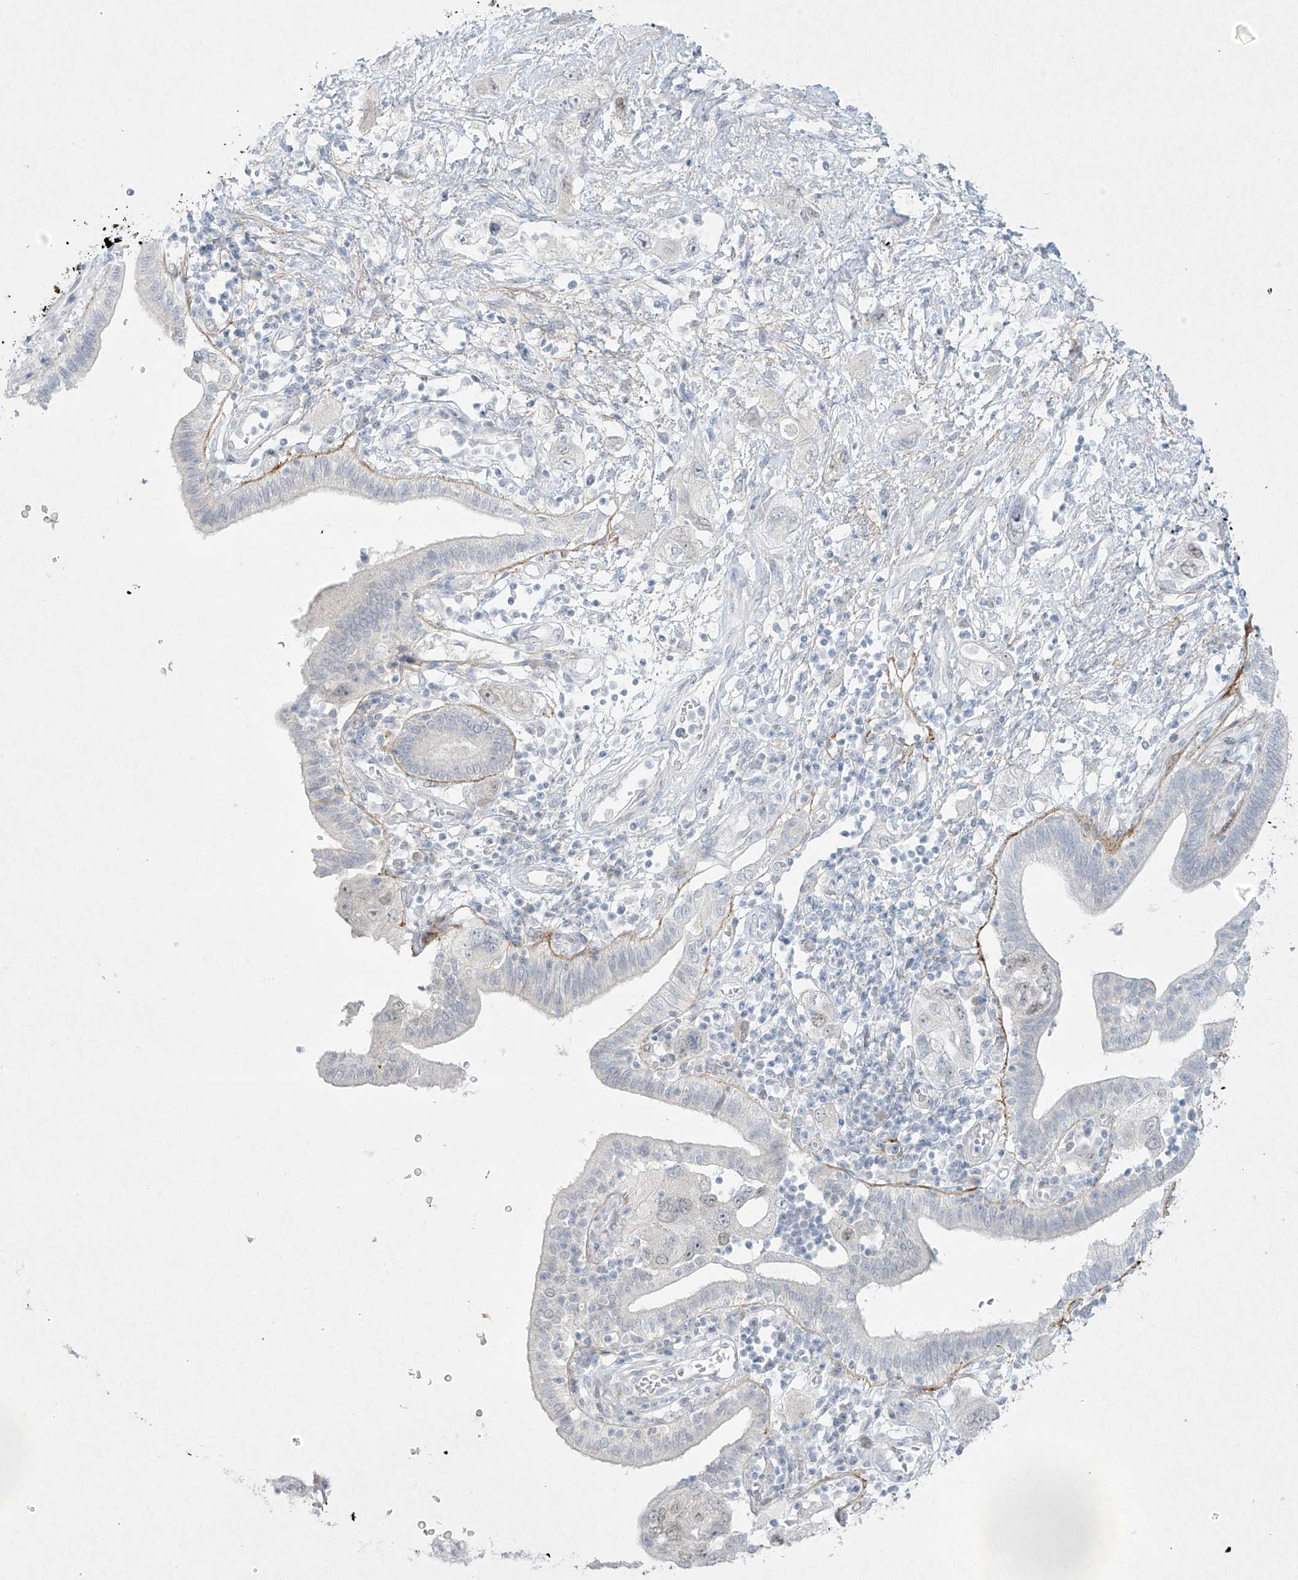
{"staining": {"intensity": "negative", "quantity": "none", "location": "none"}, "tissue": "pancreatic cancer", "cell_type": "Tumor cells", "image_type": "cancer", "snomed": [{"axis": "morphology", "description": "Adenocarcinoma, NOS"}, {"axis": "topography", "description": "Pancreas"}], "caption": "Tumor cells show no significant protein staining in pancreatic cancer (adenocarcinoma).", "gene": "PAX6", "patient": {"sex": "female", "age": 73}}